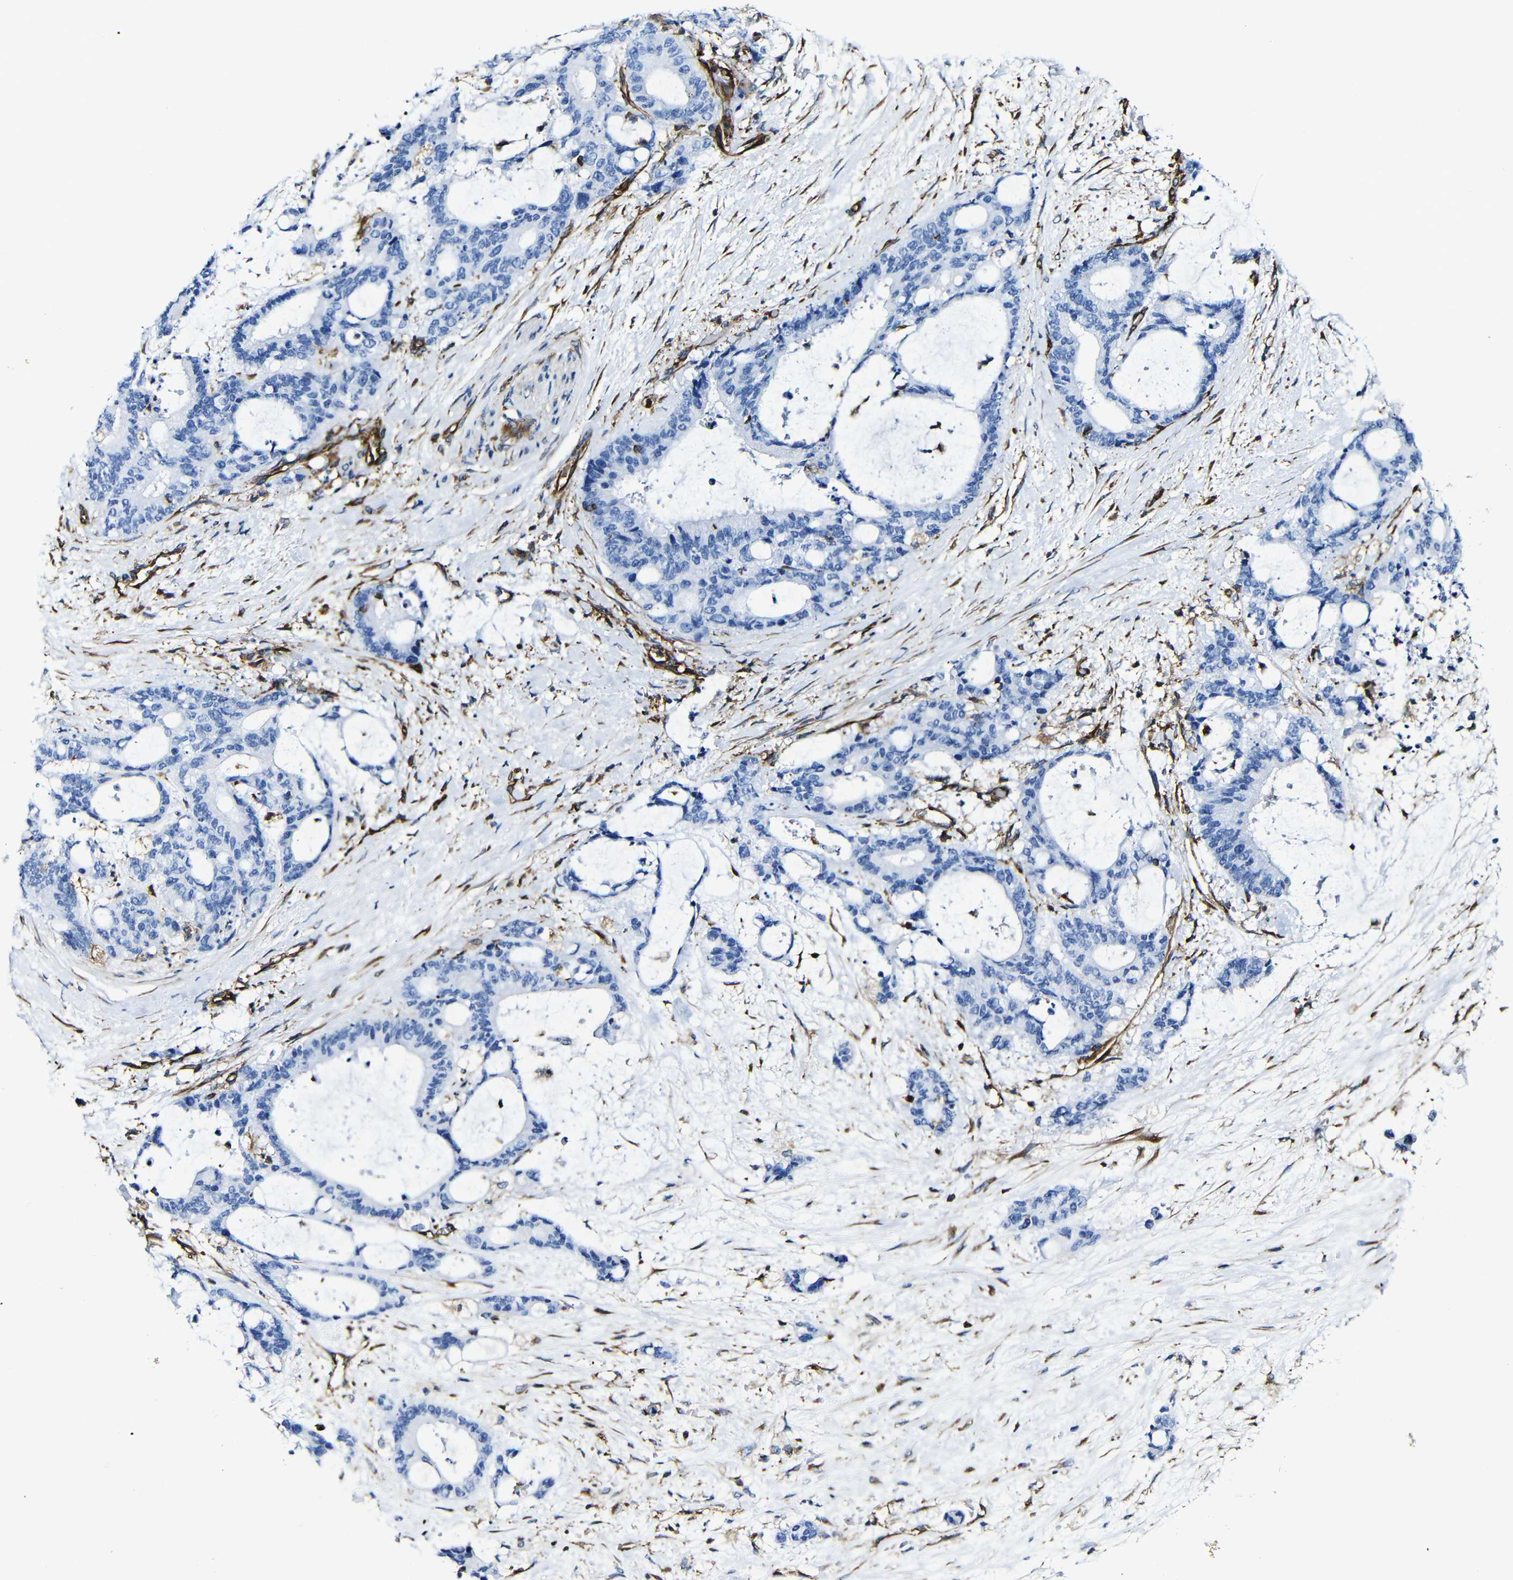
{"staining": {"intensity": "negative", "quantity": "none", "location": "none"}, "tissue": "liver cancer", "cell_type": "Tumor cells", "image_type": "cancer", "snomed": [{"axis": "morphology", "description": "Normal tissue, NOS"}, {"axis": "morphology", "description": "Cholangiocarcinoma"}, {"axis": "topography", "description": "Liver"}, {"axis": "topography", "description": "Peripheral nerve tissue"}], "caption": "Tumor cells are negative for protein expression in human liver cancer.", "gene": "MSN", "patient": {"sex": "female", "age": 73}}